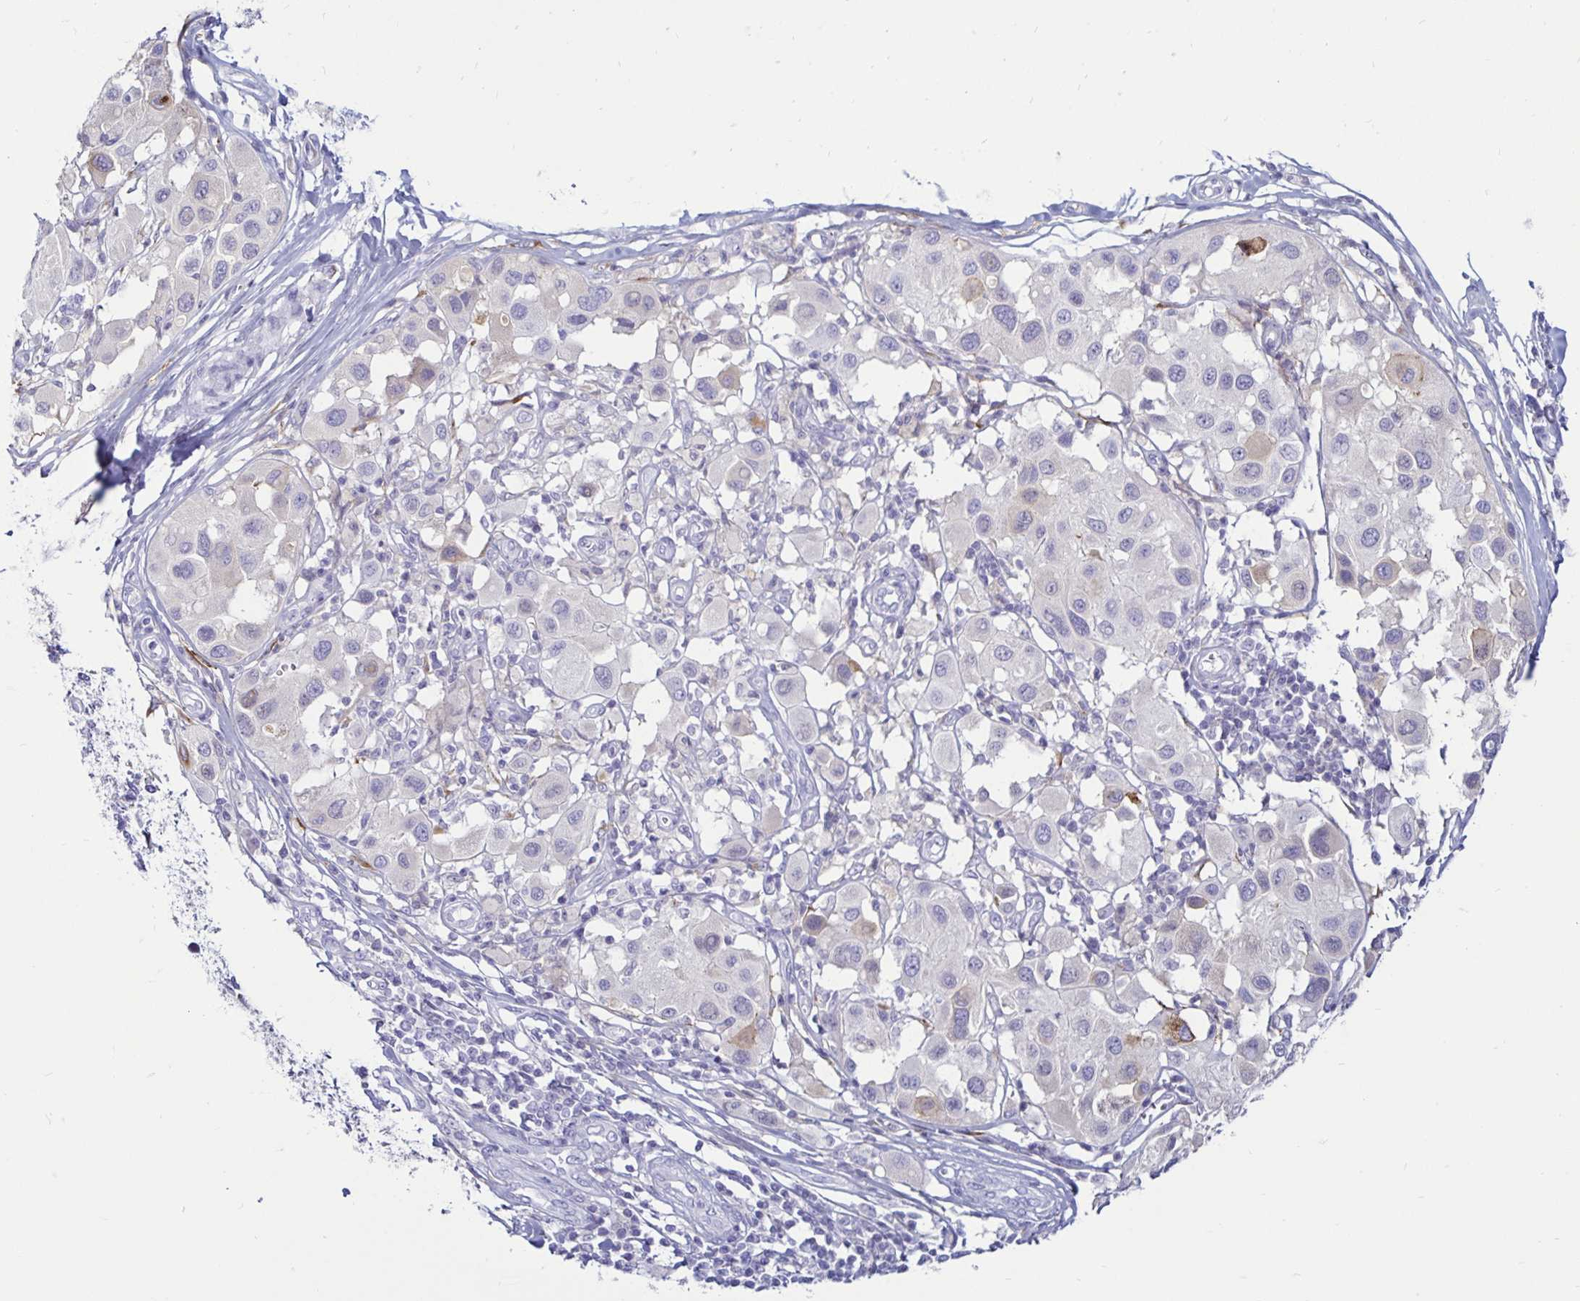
{"staining": {"intensity": "negative", "quantity": "none", "location": "none"}, "tissue": "melanoma", "cell_type": "Tumor cells", "image_type": "cancer", "snomed": [{"axis": "morphology", "description": "Malignant melanoma, Metastatic site"}, {"axis": "topography", "description": "Skin"}], "caption": "Image shows no significant protein positivity in tumor cells of malignant melanoma (metastatic site).", "gene": "TIMP1", "patient": {"sex": "male", "age": 41}}